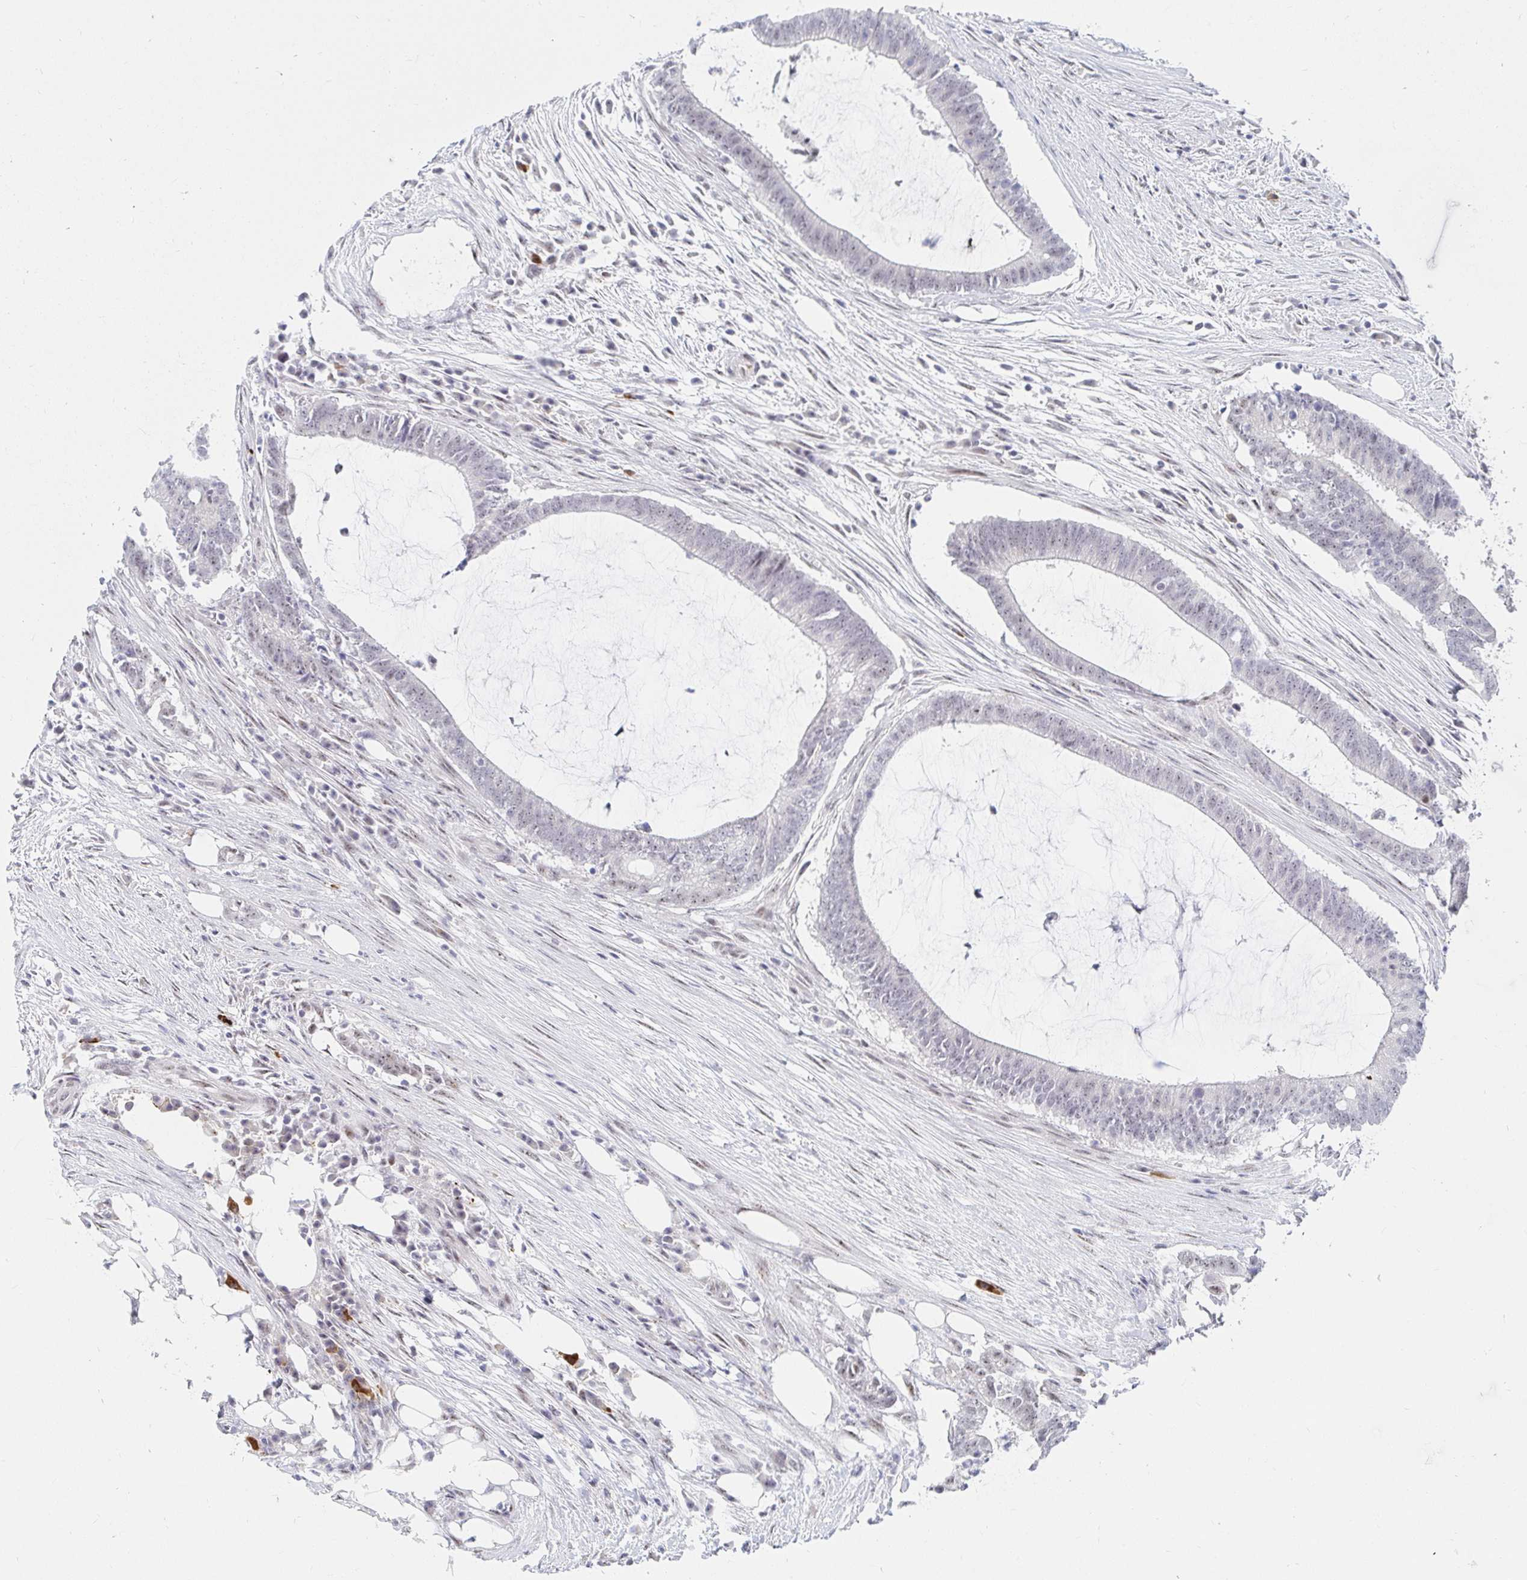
{"staining": {"intensity": "weak", "quantity": "<25%", "location": "nuclear"}, "tissue": "colorectal cancer", "cell_type": "Tumor cells", "image_type": "cancer", "snomed": [{"axis": "morphology", "description": "Adenocarcinoma, NOS"}, {"axis": "topography", "description": "Colon"}], "caption": "This is an IHC histopathology image of human colorectal cancer (adenocarcinoma). There is no staining in tumor cells.", "gene": "COL28A1", "patient": {"sex": "female", "age": 43}}